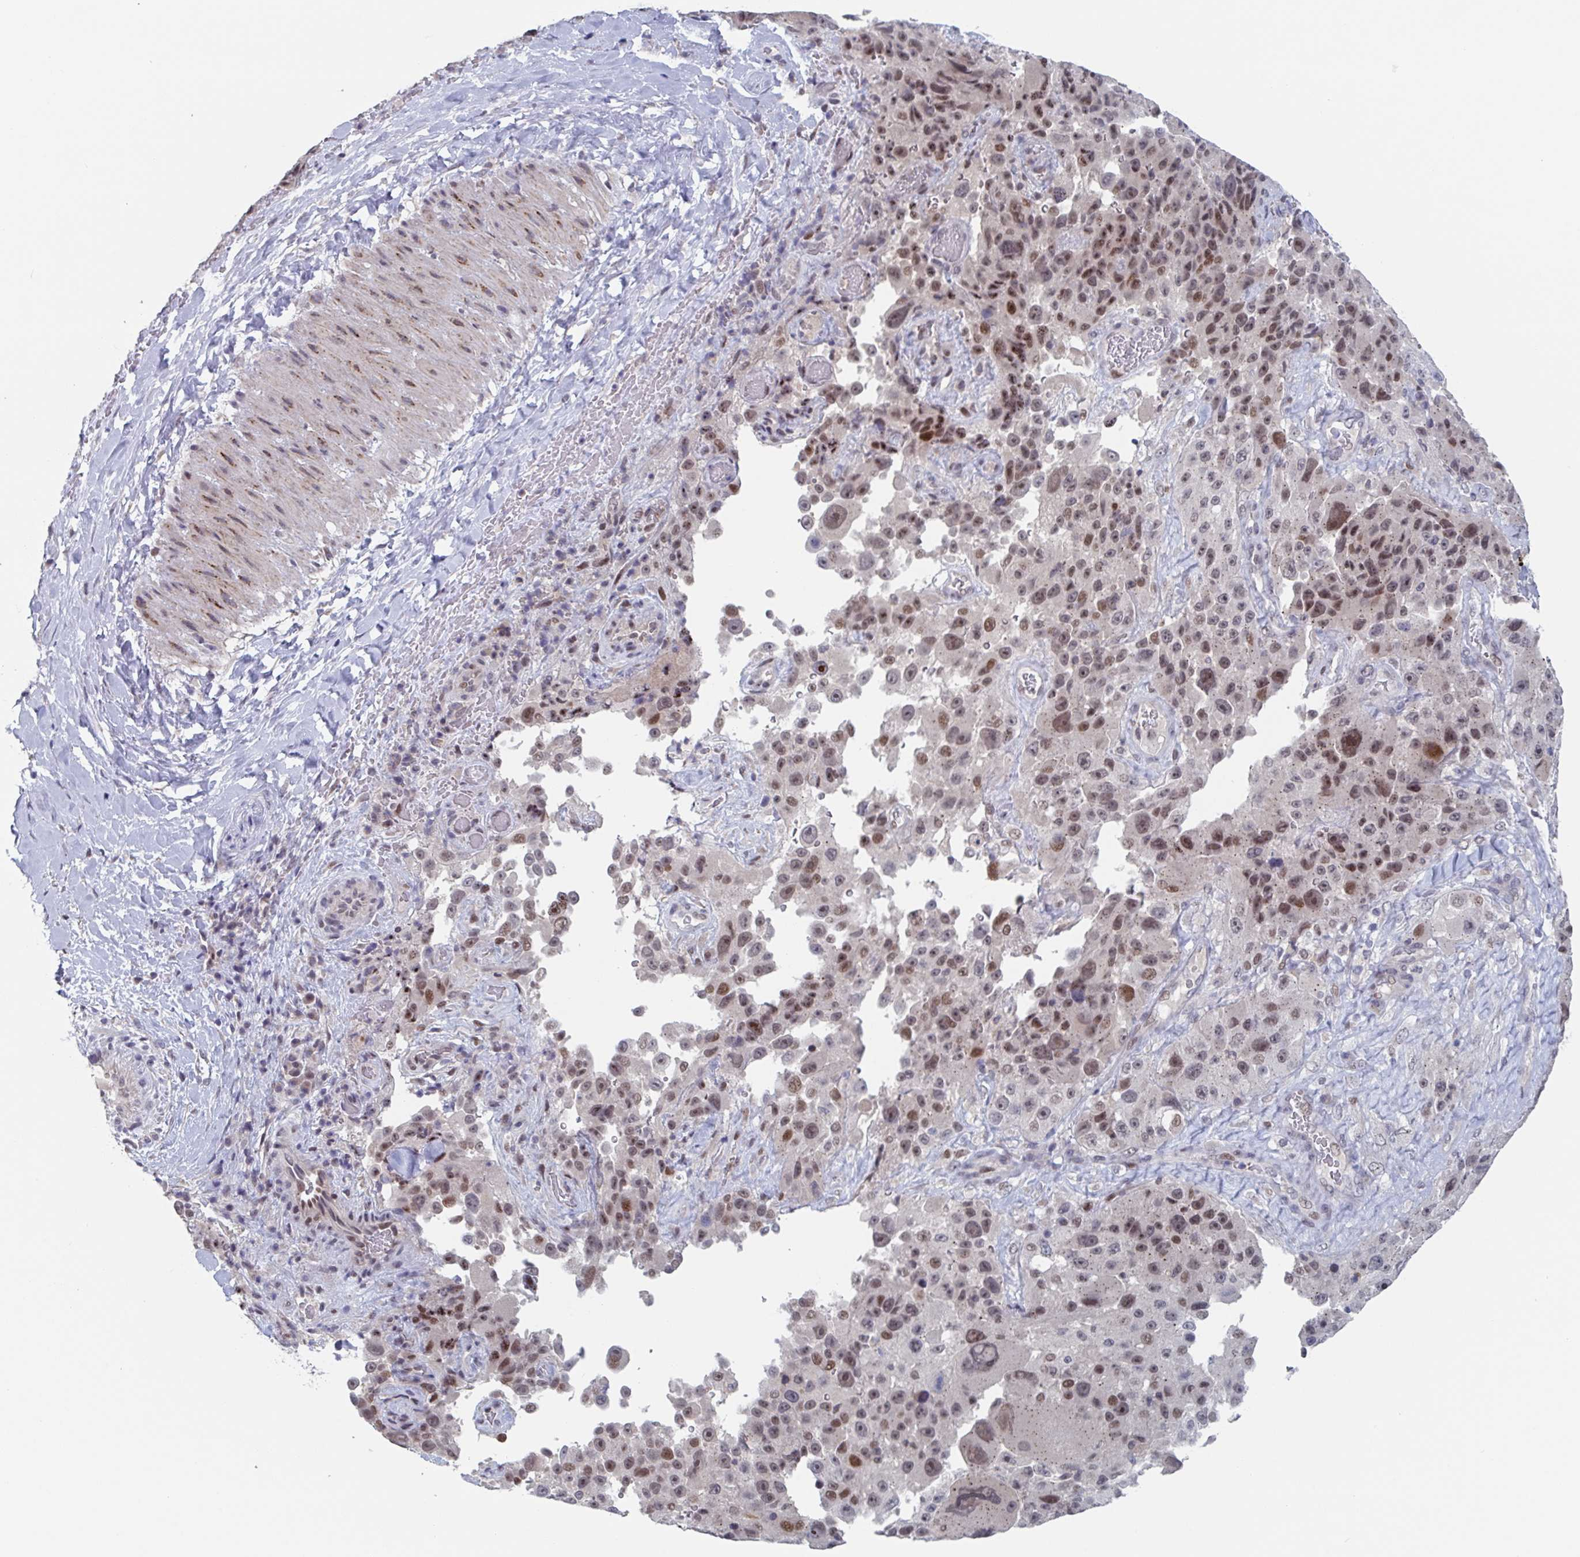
{"staining": {"intensity": "moderate", "quantity": "25%-75%", "location": "nuclear"}, "tissue": "melanoma", "cell_type": "Tumor cells", "image_type": "cancer", "snomed": [{"axis": "morphology", "description": "Malignant melanoma, Metastatic site"}, {"axis": "topography", "description": "Lymph node"}], "caption": "Malignant melanoma (metastatic site) tissue shows moderate nuclear positivity in approximately 25%-75% of tumor cells, visualized by immunohistochemistry. The staining is performed using DAB brown chromogen to label protein expression. The nuclei are counter-stained blue using hematoxylin.", "gene": "RNF212", "patient": {"sex": "male", "age": 62}}